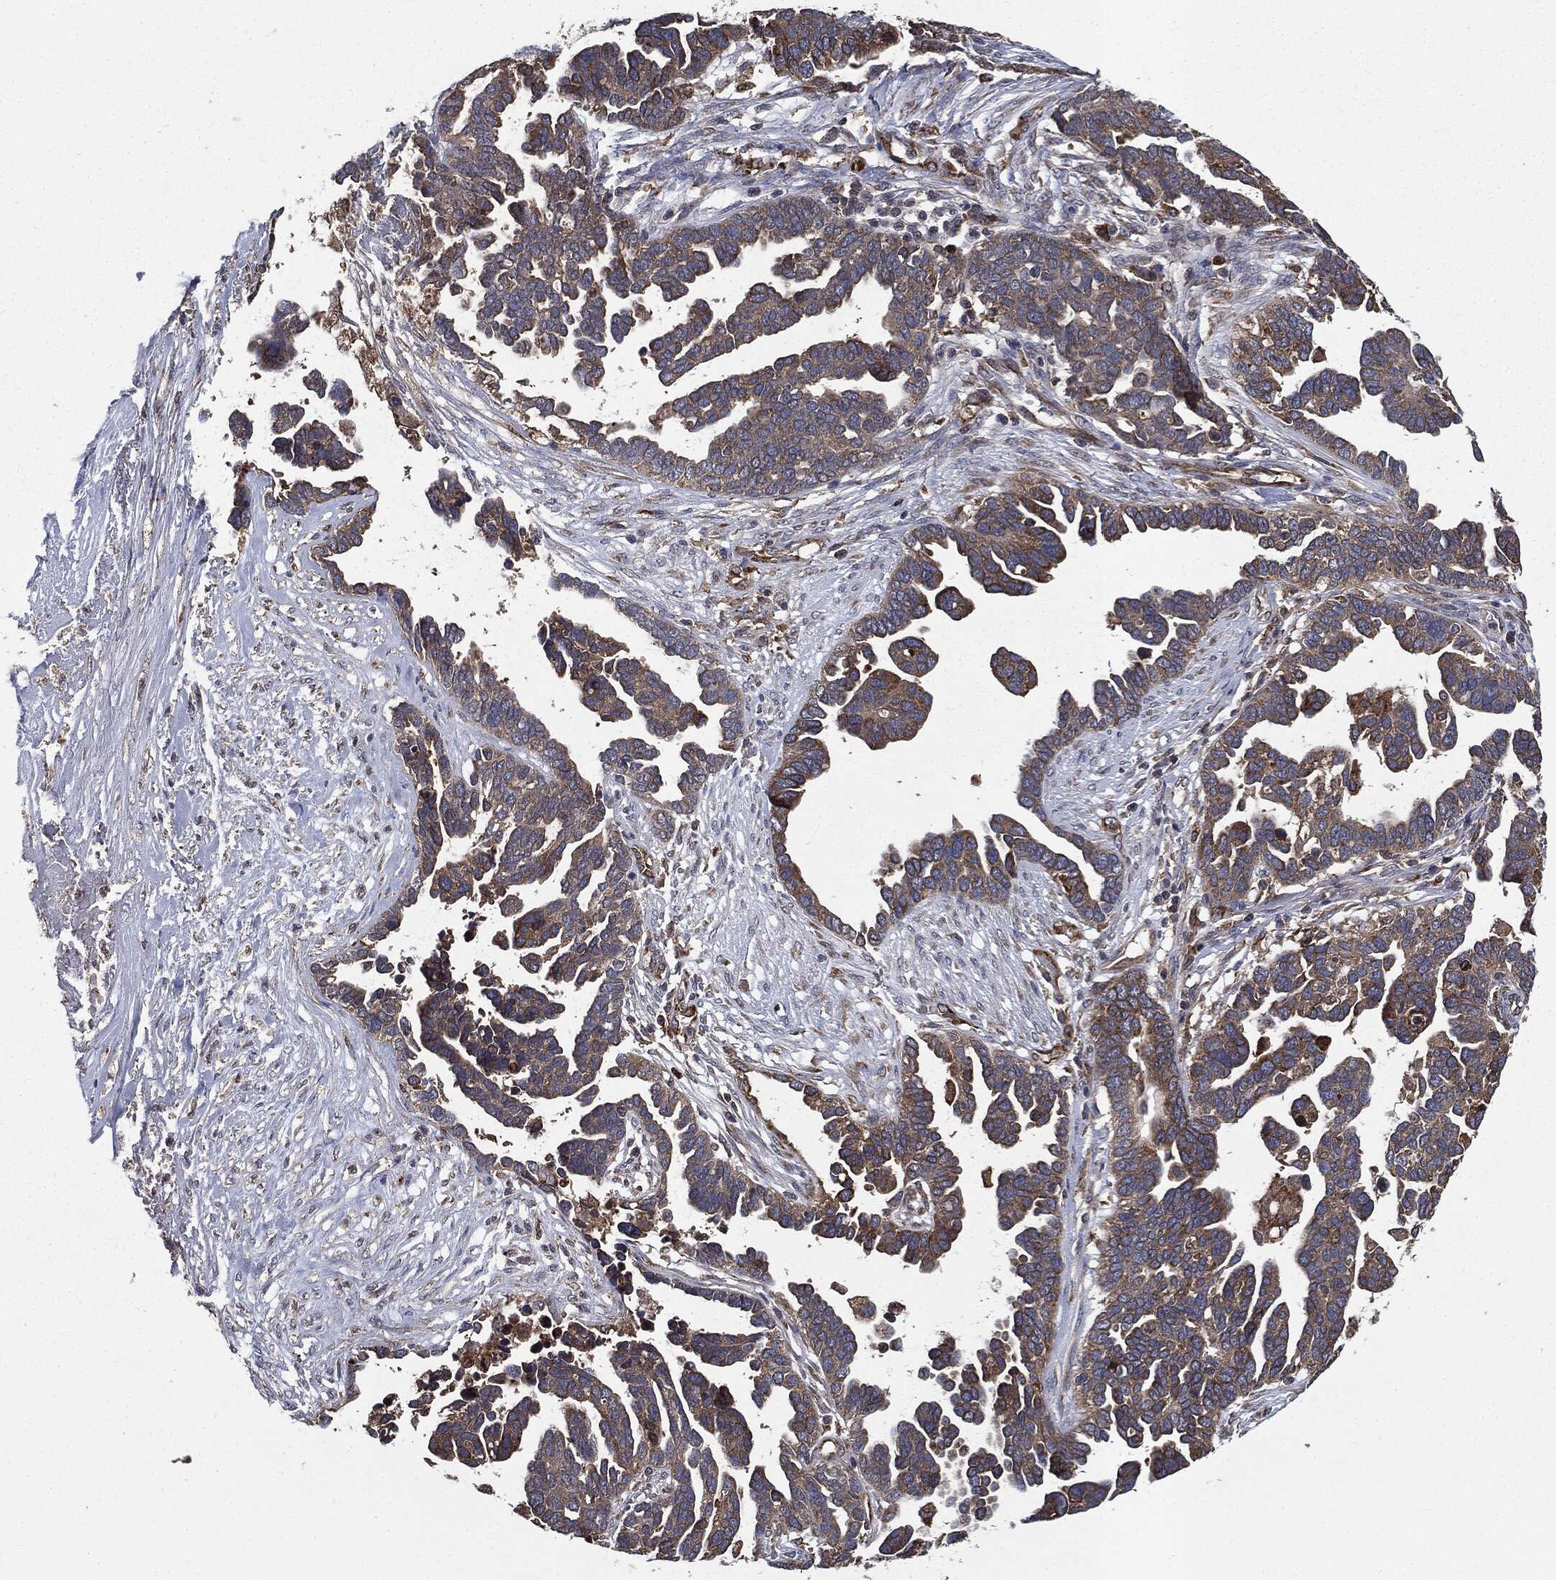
{"staining": {"intensity": "moderate", "quantity": ">75%", "location": "cytoplasmic/membranous"}, "tissue": "ovarian cancer", "cell_type": "Tumor cells", "image_type": "cancer", "snomed": [{"axis": "morphology", "description": "Cystadenocarcinoma, serous, NOS"}, {"axis": "topography", "description": "Ovary"}], "caption": "Immunohistochemistry (DAB (3,3'-diaminobenzidine)) staining of human ovarian cancer shows moderate cytoplasmic/membranous protein expression in about >75% of tumor cells.", "gene": "PLOD3", "patient": {"sex": "female", "age": 54}}